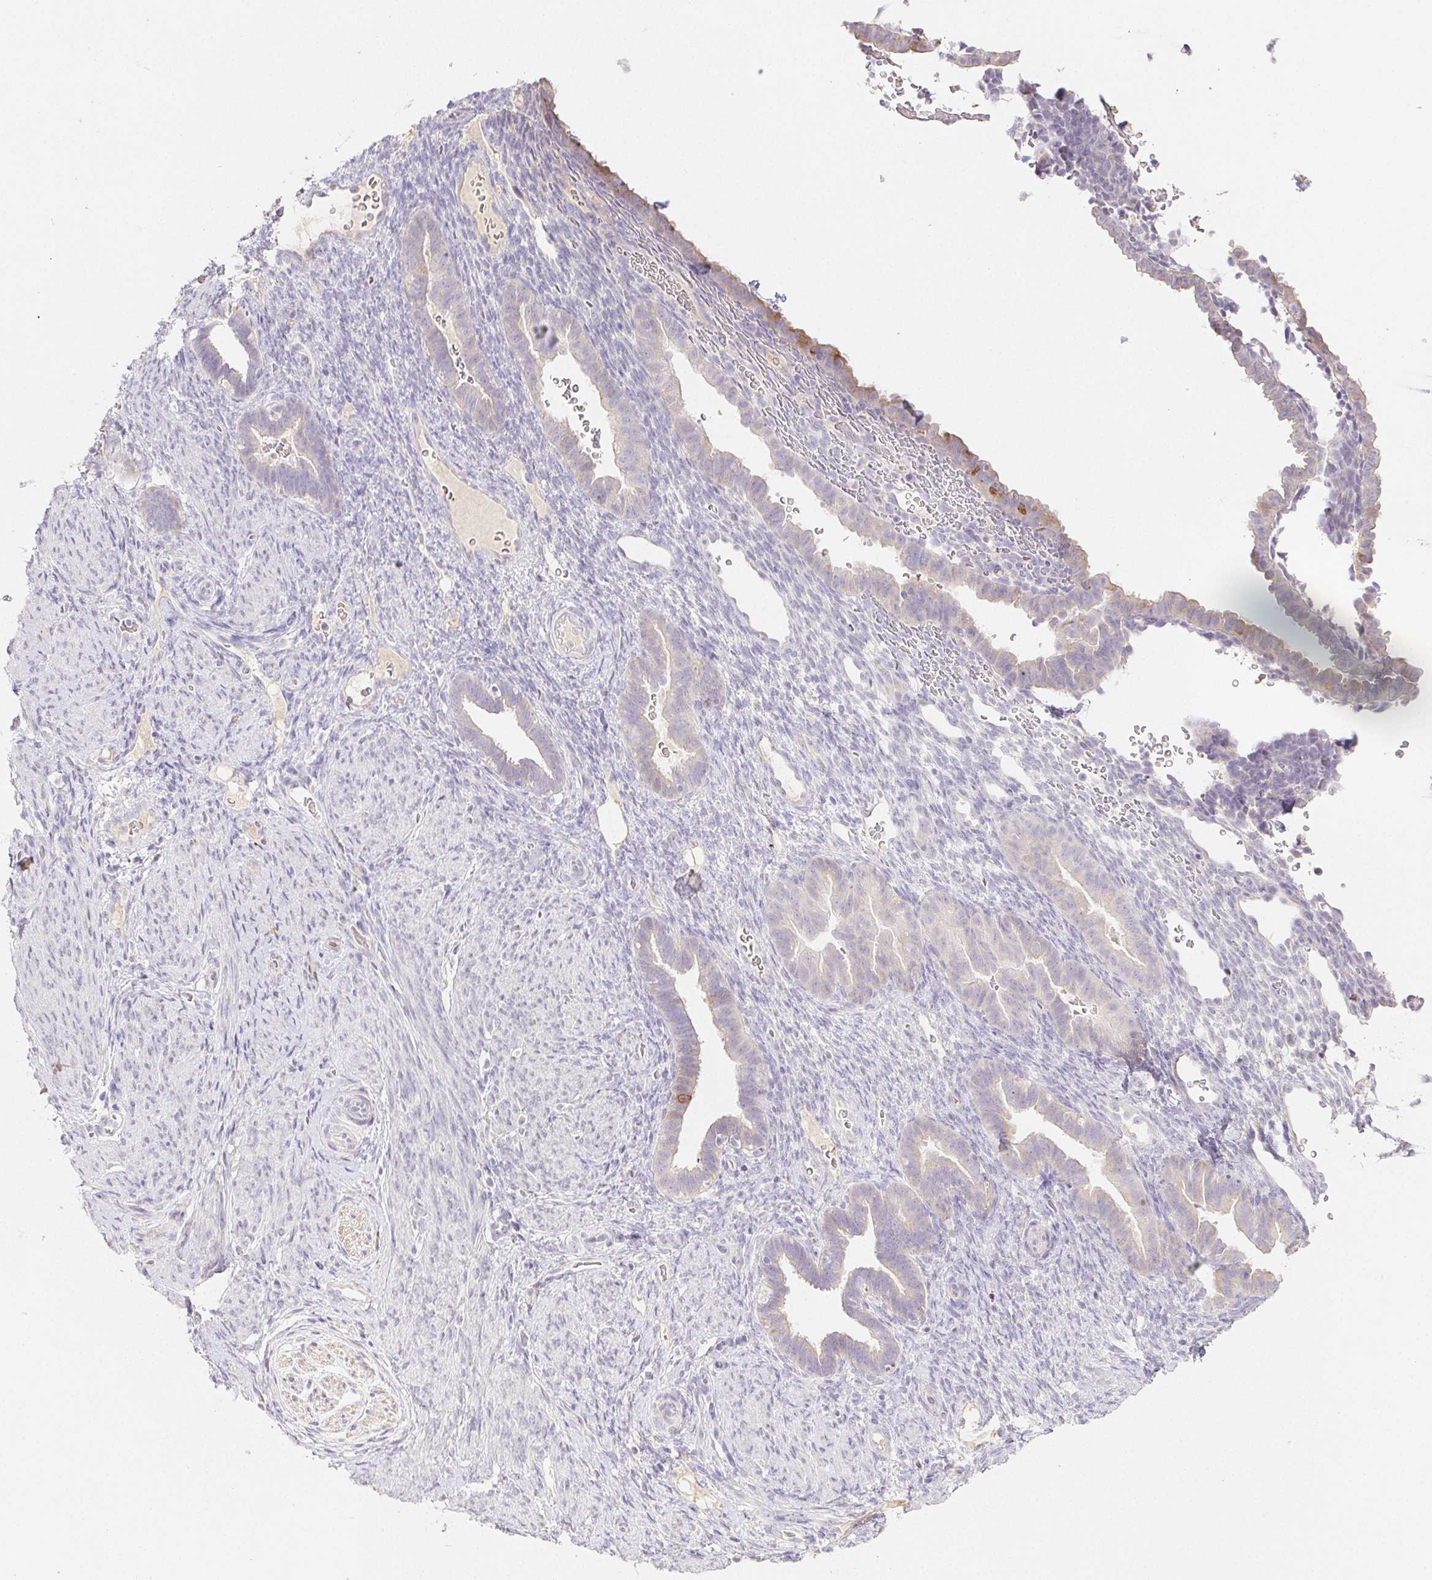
{"staining": {"intensity": "negative", "quantity": "none", "location": "none"}, "tissue": "endometrium", "cell_type": "Cells in endometrial stroma", "image_type": "normal", "snomed": [{"axis": "morphology", "description": "Normal tissue, NOS"}, {"axis": "topography", "description": "Endometrium"}], "caption": "The immunohistochemistry photomicrograph has no significant expression in cells in endometrial stroma of endometrium. (DAB immunohistochemistry (IHC) with hematoxylin counter stain).", "gene": "ACVR1B", "patient": {"sex": "female", "age": 34}}